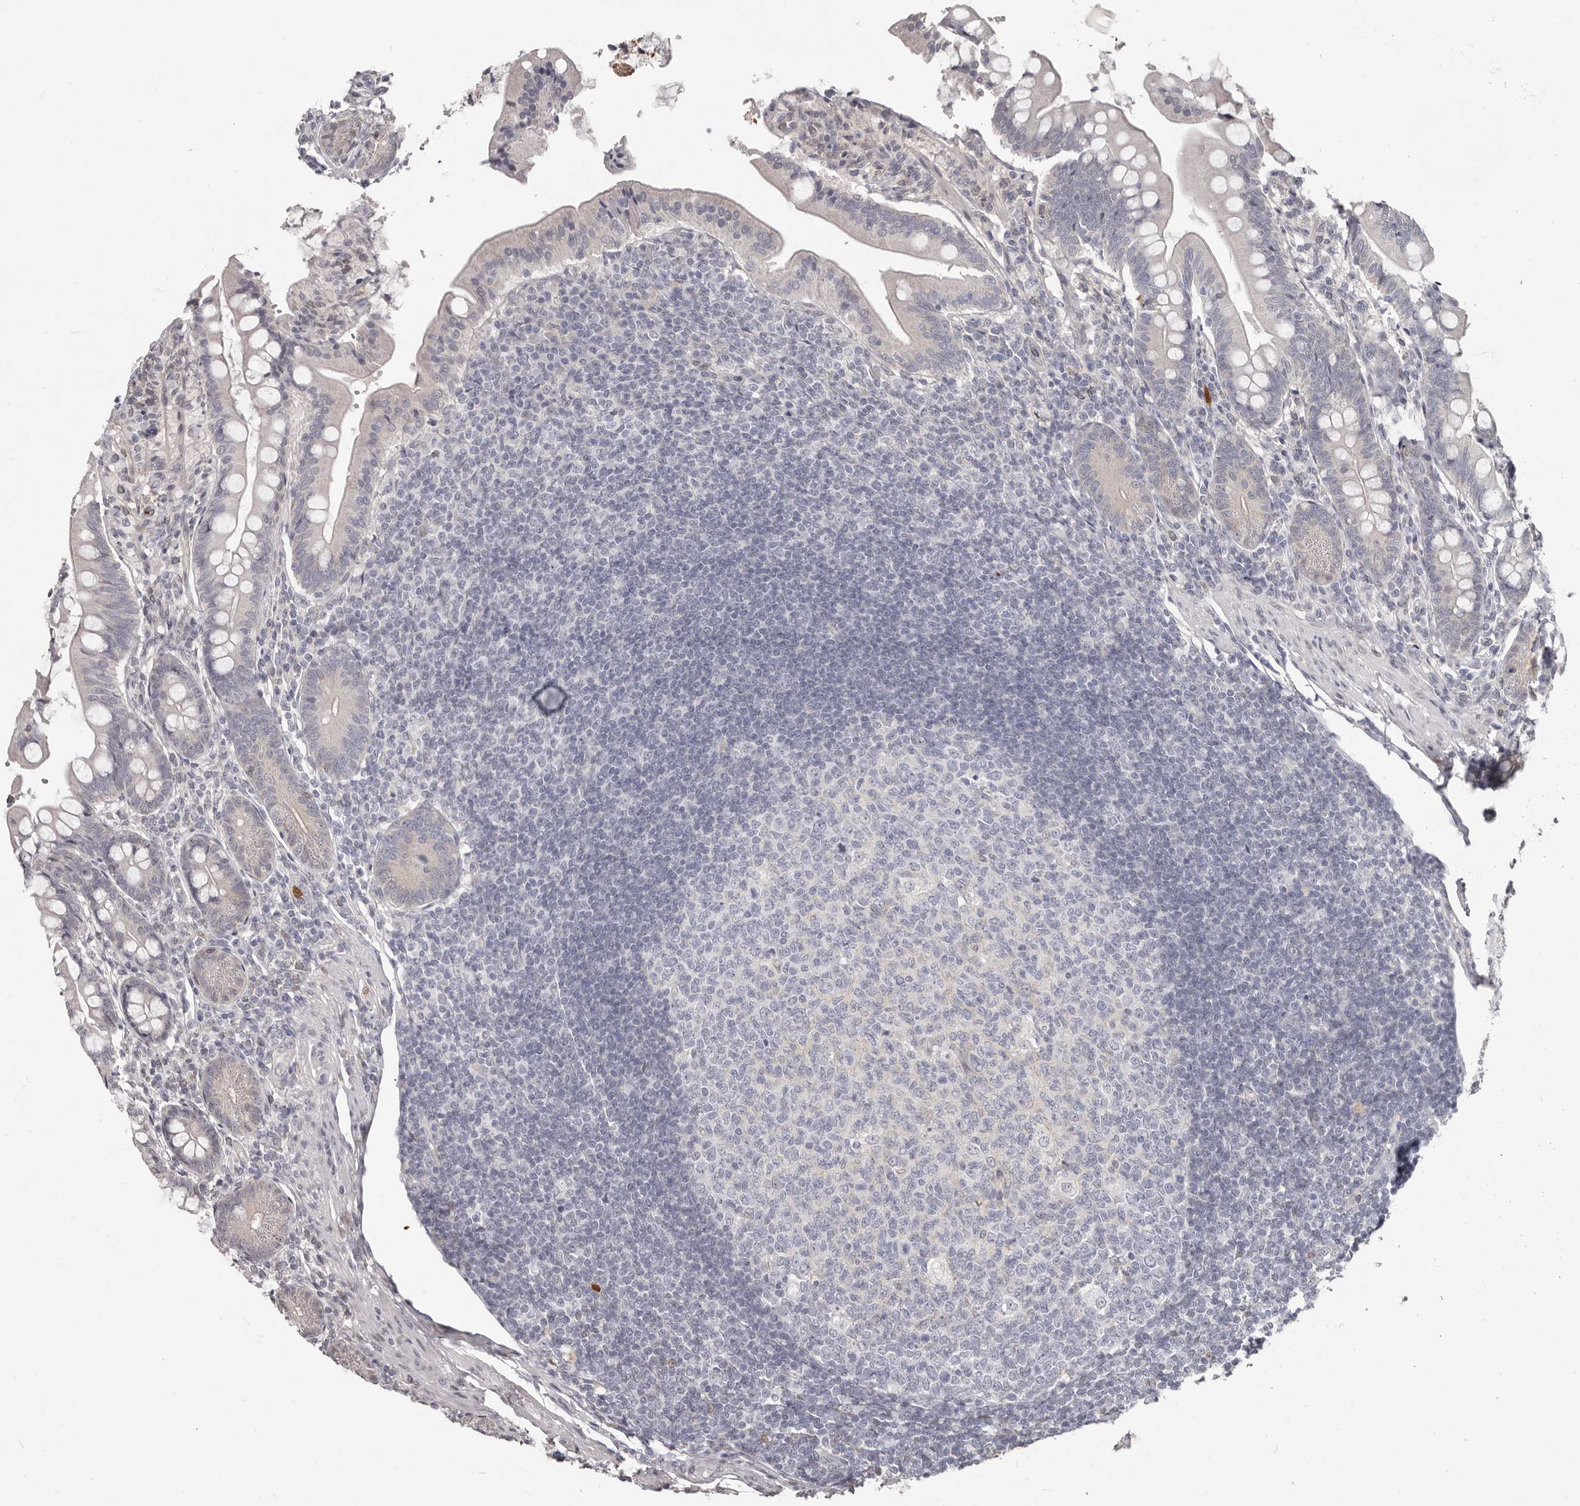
{"staining": {"intensity": "negative", "quantity": "none", "location": "none"}, "tissue": "small intestine", "cell_type": "Glandular cells", "image_type": "normal", "snomed": [{"axis": "morphology", "description": "Normal tissue, NOS"}, {"axis": "topography", "description": "Small intestine"}], "caption": "This is an immunohistochemistry (IHC) histopathology image of unremarkable small intestine. There is no staining in glandular cells.", "gene": "GPR157", "patient": {"sex": "male", "age": 7}}